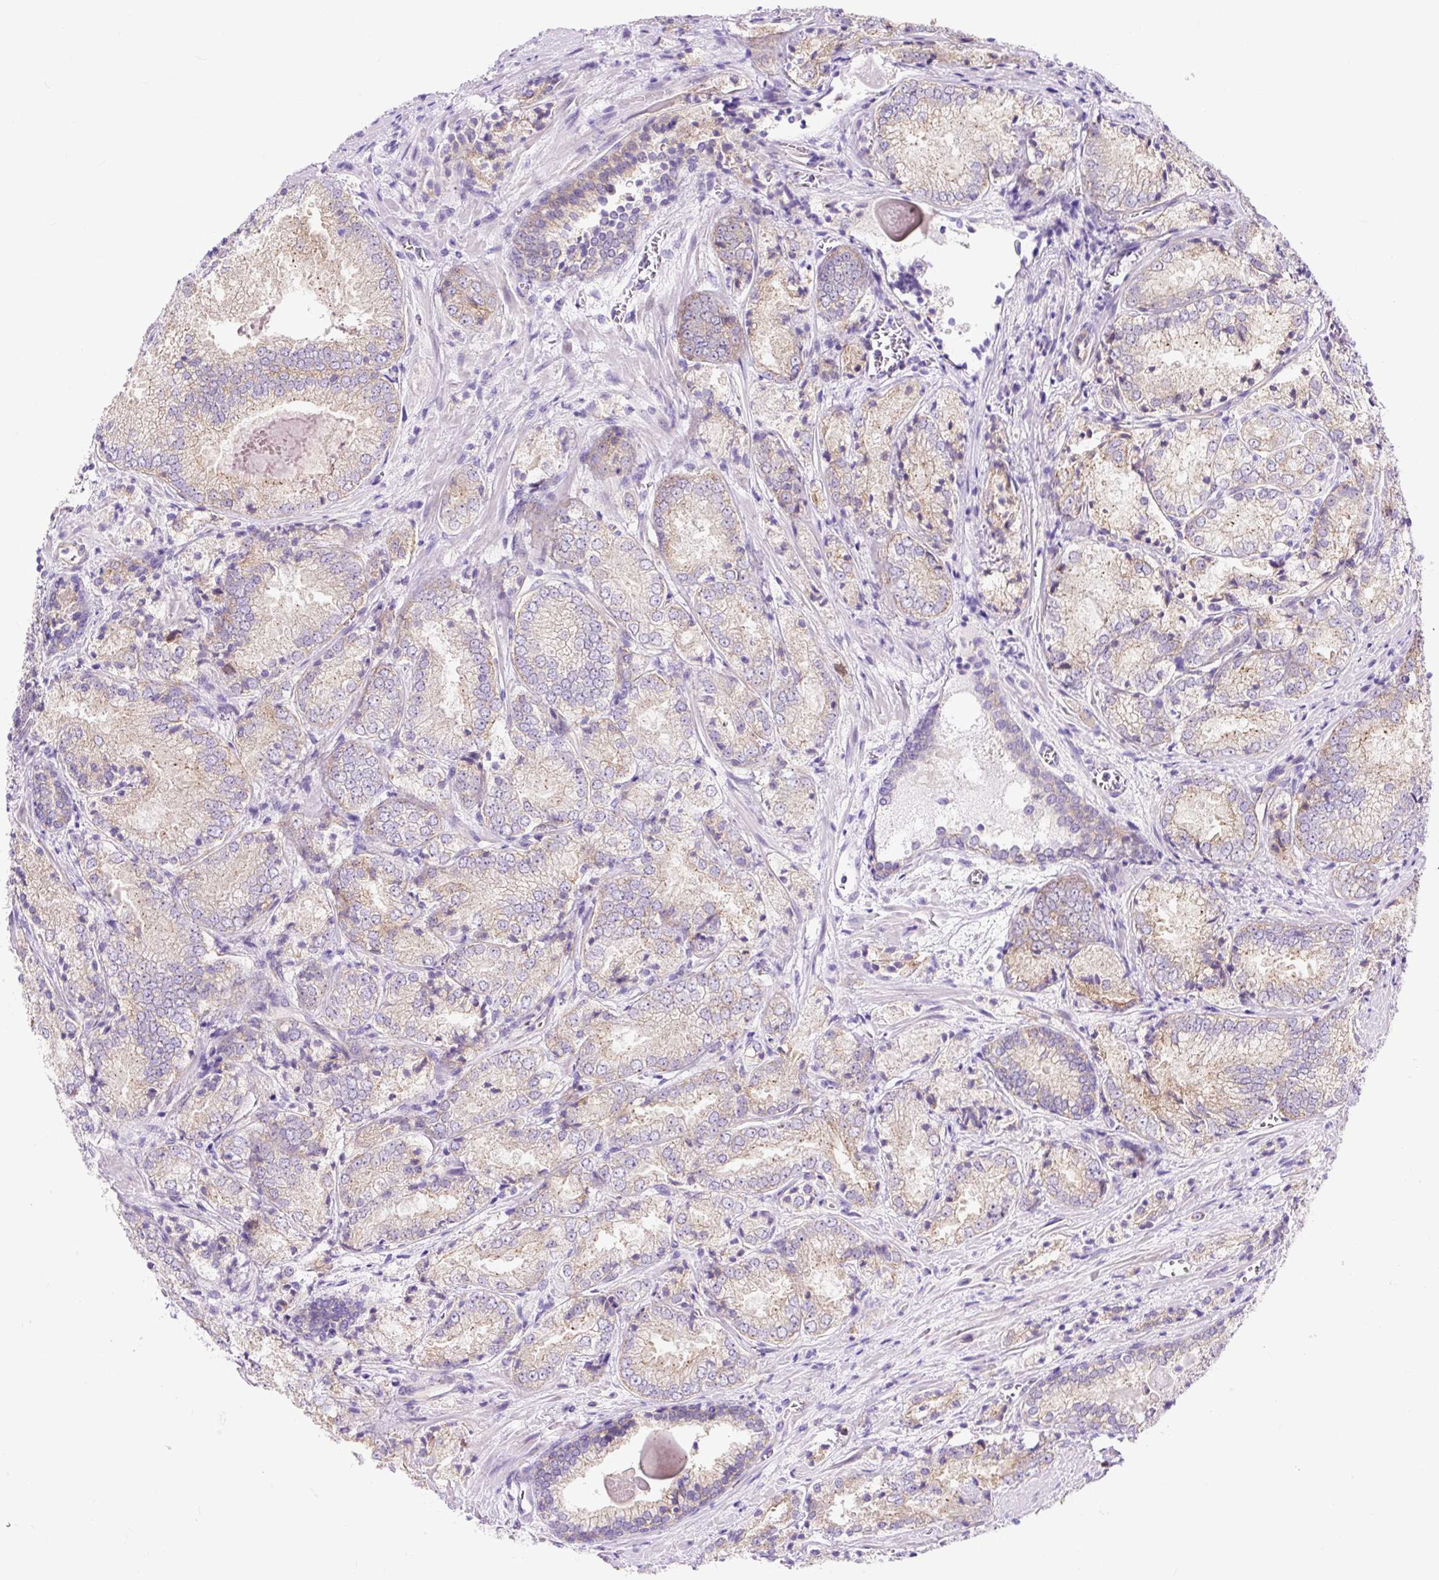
{"staining": {"intensity": "moderate", "quantity": "<25%", "location": "cytoplasmic/membranous"}, "tissue": "prostate cancer", "cell_type": "Tumor cells", "image_type": "cancer", "snomed": [{"axis": "morphology", "description": "Adenocarcinoma, High grade"}, {"axis": "topography", "description": "Prostate"}], "caption": "High-power microscopy captured an IHC micrograph of prostate cancer (adenocarcinoma (high-grade)), revealing moderate cytoplasmic/membranous staining in approximately <25% of tumor cells.", "gene": "HIP1R", "patient": {"sex": "male", "age": 63}}